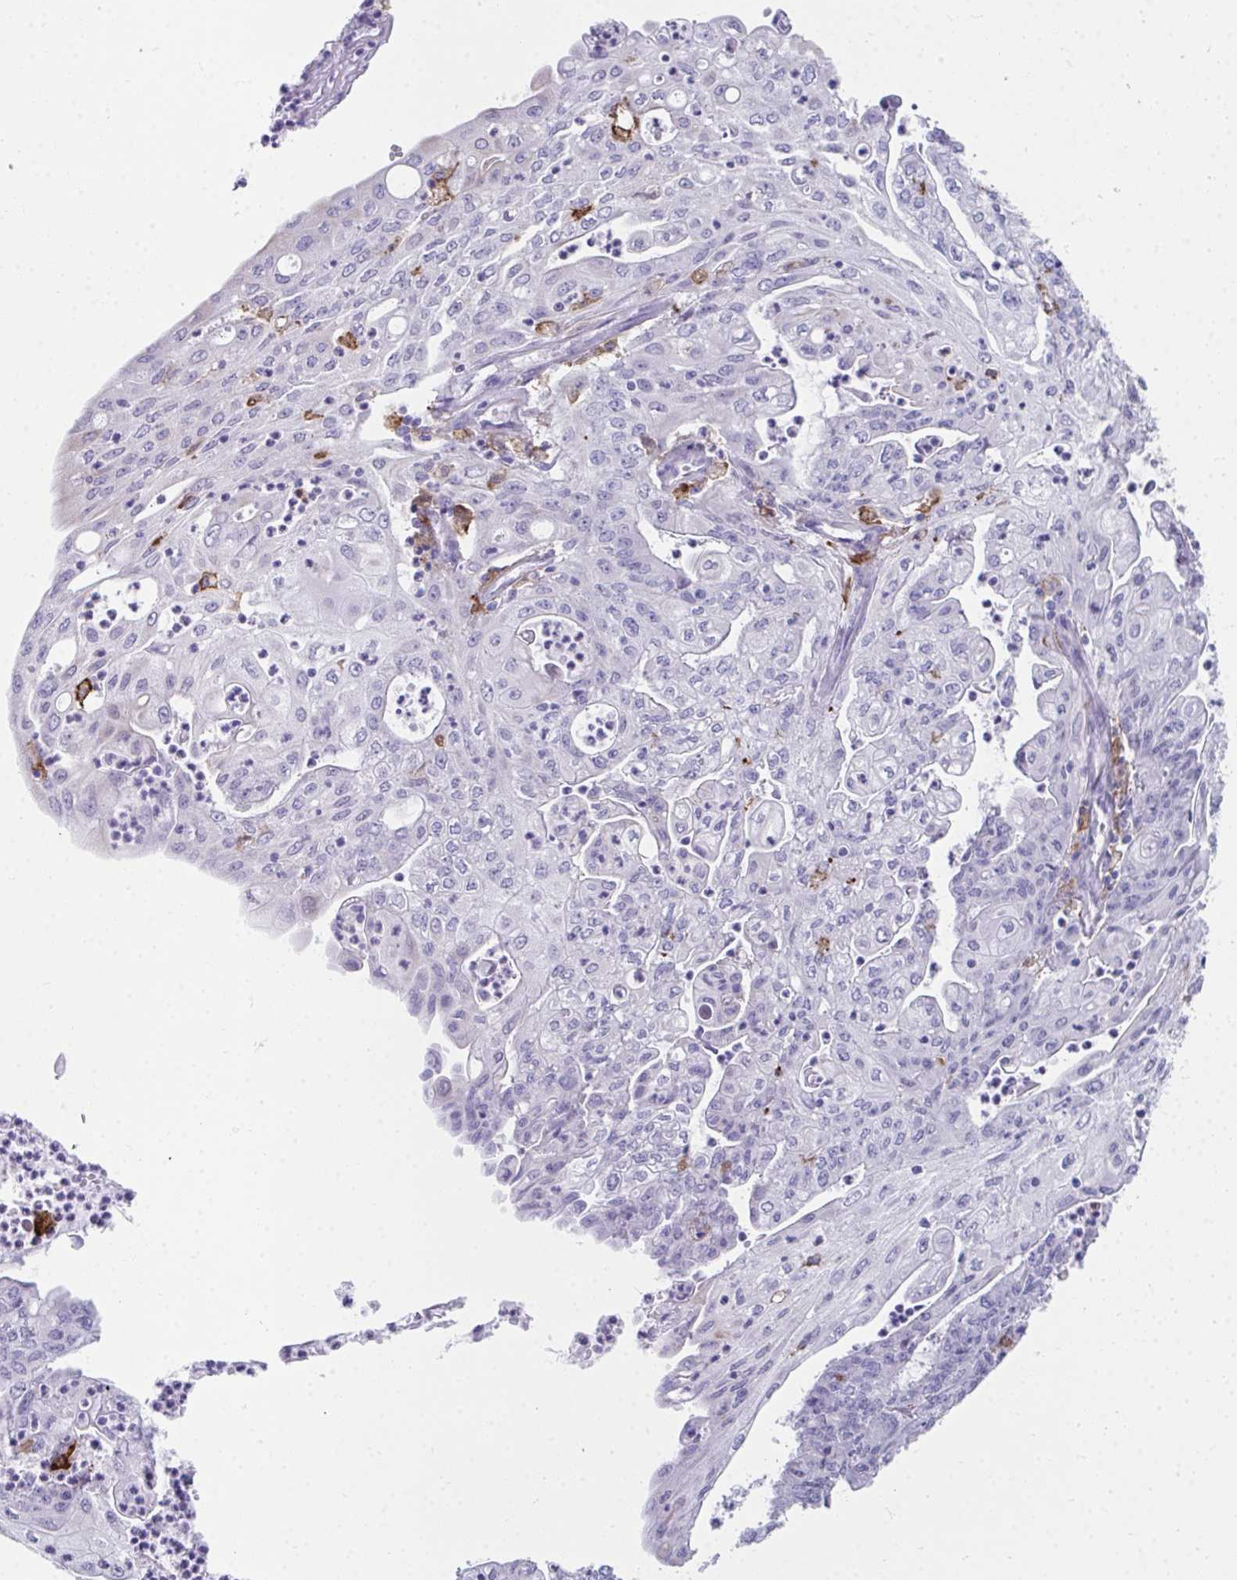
{"staining": {"intensity": "negative", "quantity": "none", "location": "none"}, "tissue": "endometrial cancer", "cell_type": "Tumor cells", "image_type": "cancer", "snomed": [{"axis": "morphology", "description": "Adenocarcinoma, NOS"}, {"axis": "topography", "description": "Endometrium"}], "caption": "IHC of endometrial cancer (adenocarcinoma) demonstrates no staining in tumor cells. (DAB (3,3'-diaminobenzidine) IHC visualized using brightfield microscopy, high magnification).", "gene": "CD163", "patient": {"sex": "female", "age": 61}}